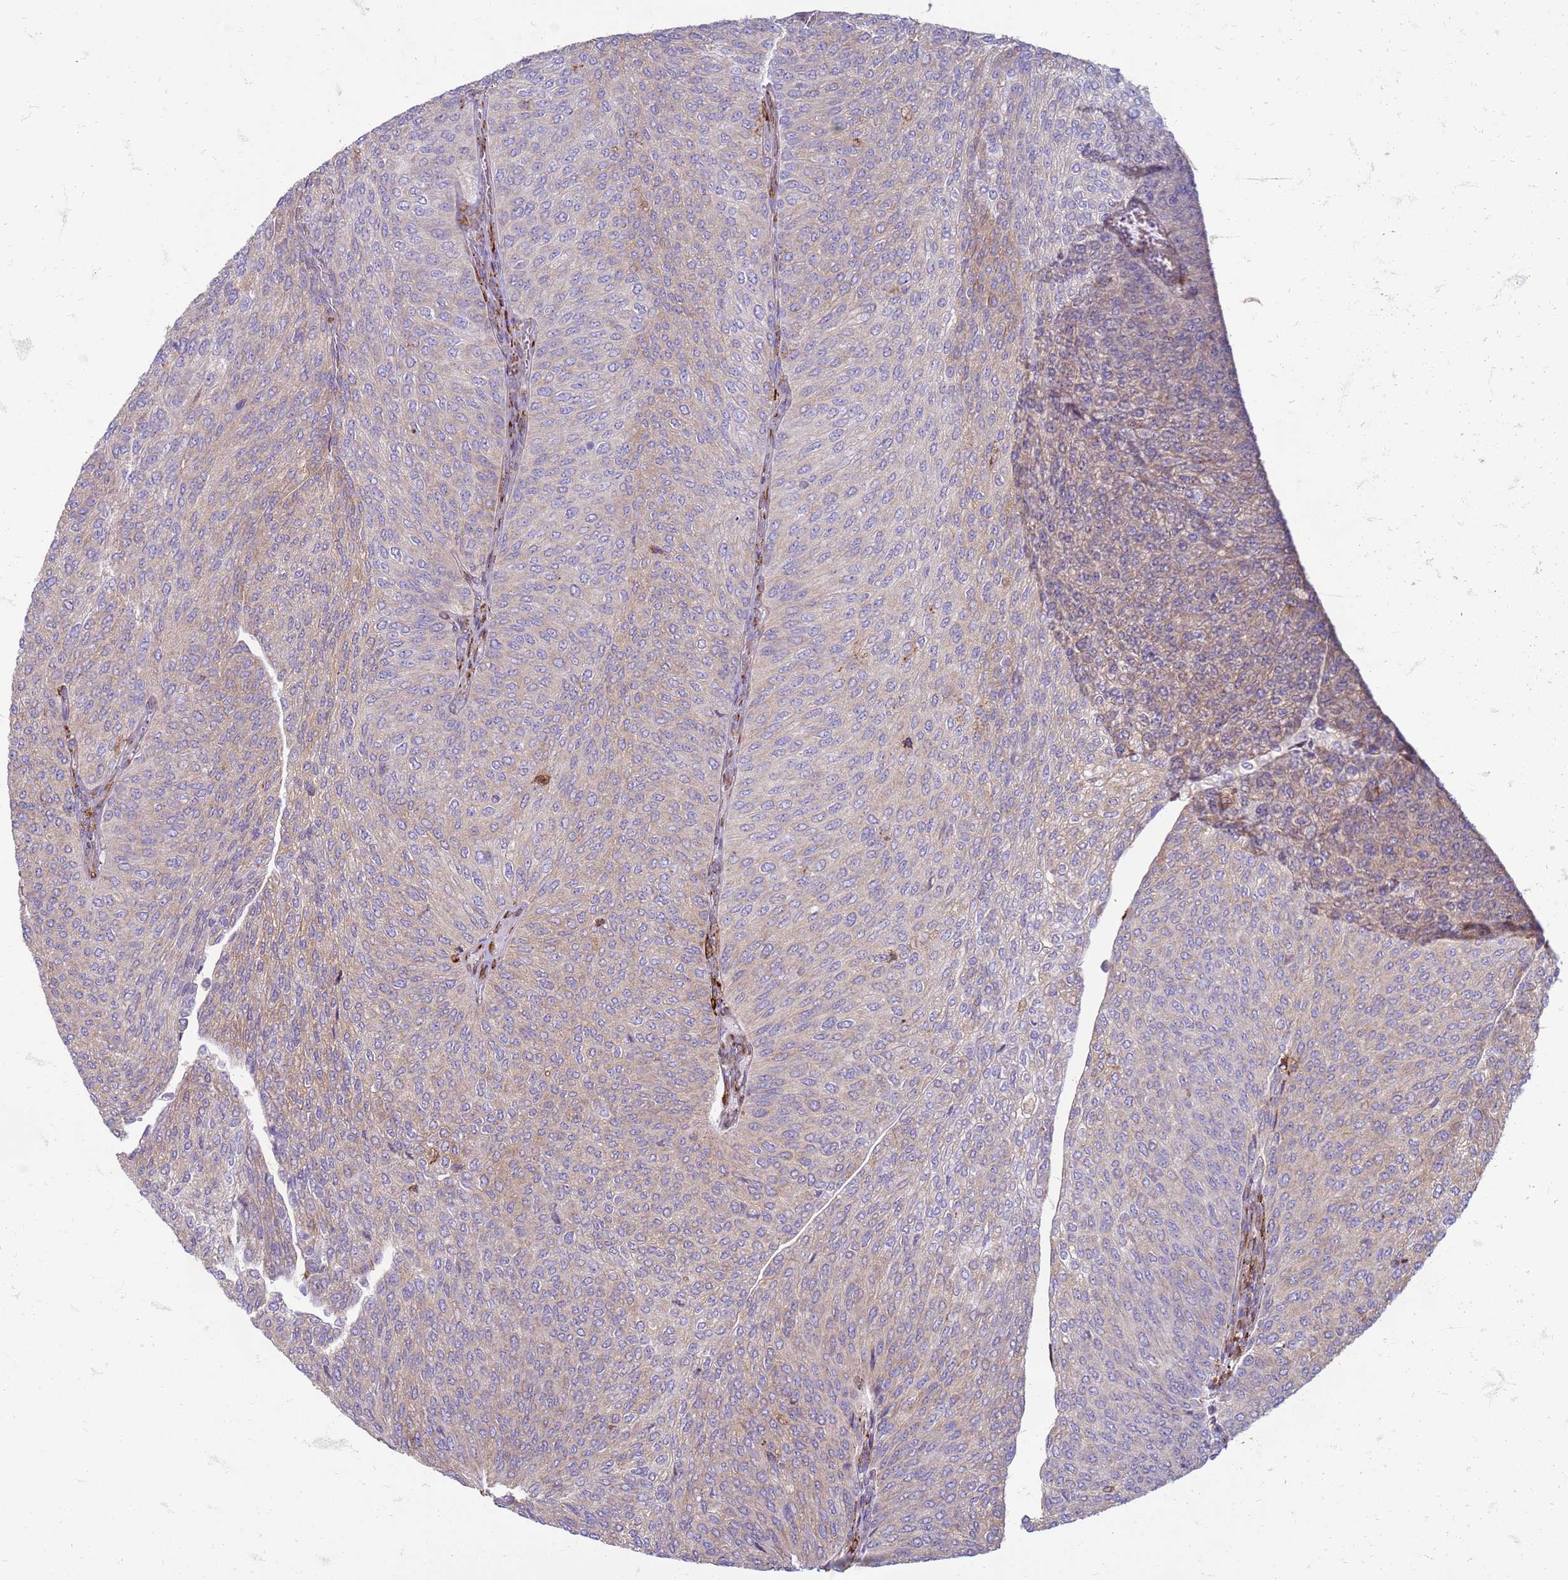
{"staining": {"intensity": "weak", "quantity": "25%-75%", "location": "cytoplasmic/membranous"}, "tissue": "urothelial cancer", "cell_type": "Tumor cells", "image_type": "cancer", "snomed": [{"axis": "morphology", "description": "Urothelial carcinoma, High grade"}, {"axis": "topography", "description": "Urinary bladder"}], "caption": "Human urothelial cancer stained for a protein (brown) shows weak cytoplasmic/membranous positive positivity in about 25%-75% of tumor cells.", "gene": "PDK3", "patient": {"sex": "female", "age": 79}}